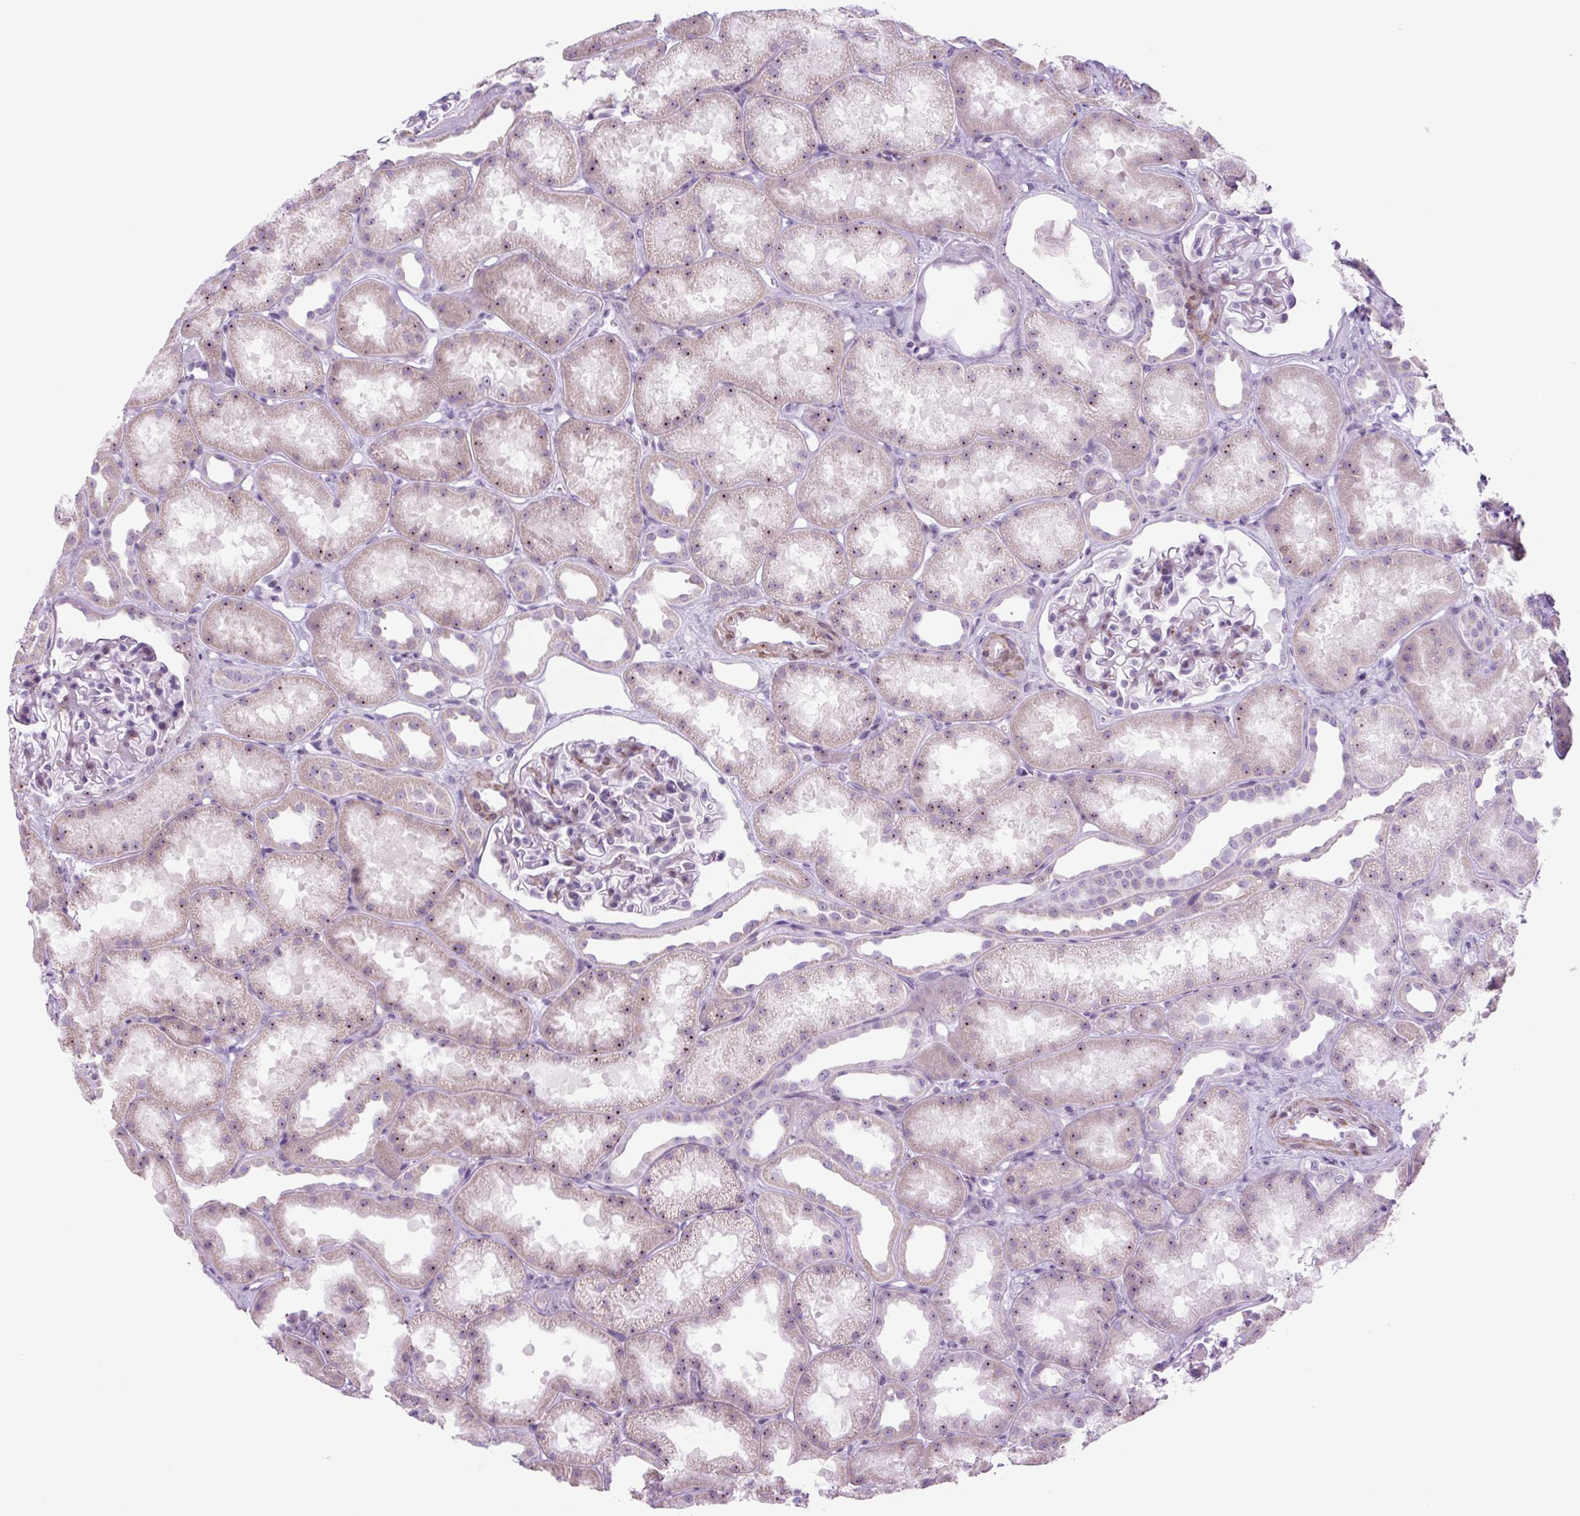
{"staining": {"intensity": "negative", "quantity": "none", "location": "none"}, "tissue": "kidney", "cell_type": "Cells in glomeruli", "image_type": "normal", "snomed": [{"axis": "morphology", "description": "Normal tissue, NOS"}, {"axis": "topography", "description": "Kidney"}], "caption": "Immunohistochemistry of benign kidney reveals no staining in cells in glomeruli.", "gene": "RRS1", "patient": {"sex": "male", "age": 61}}